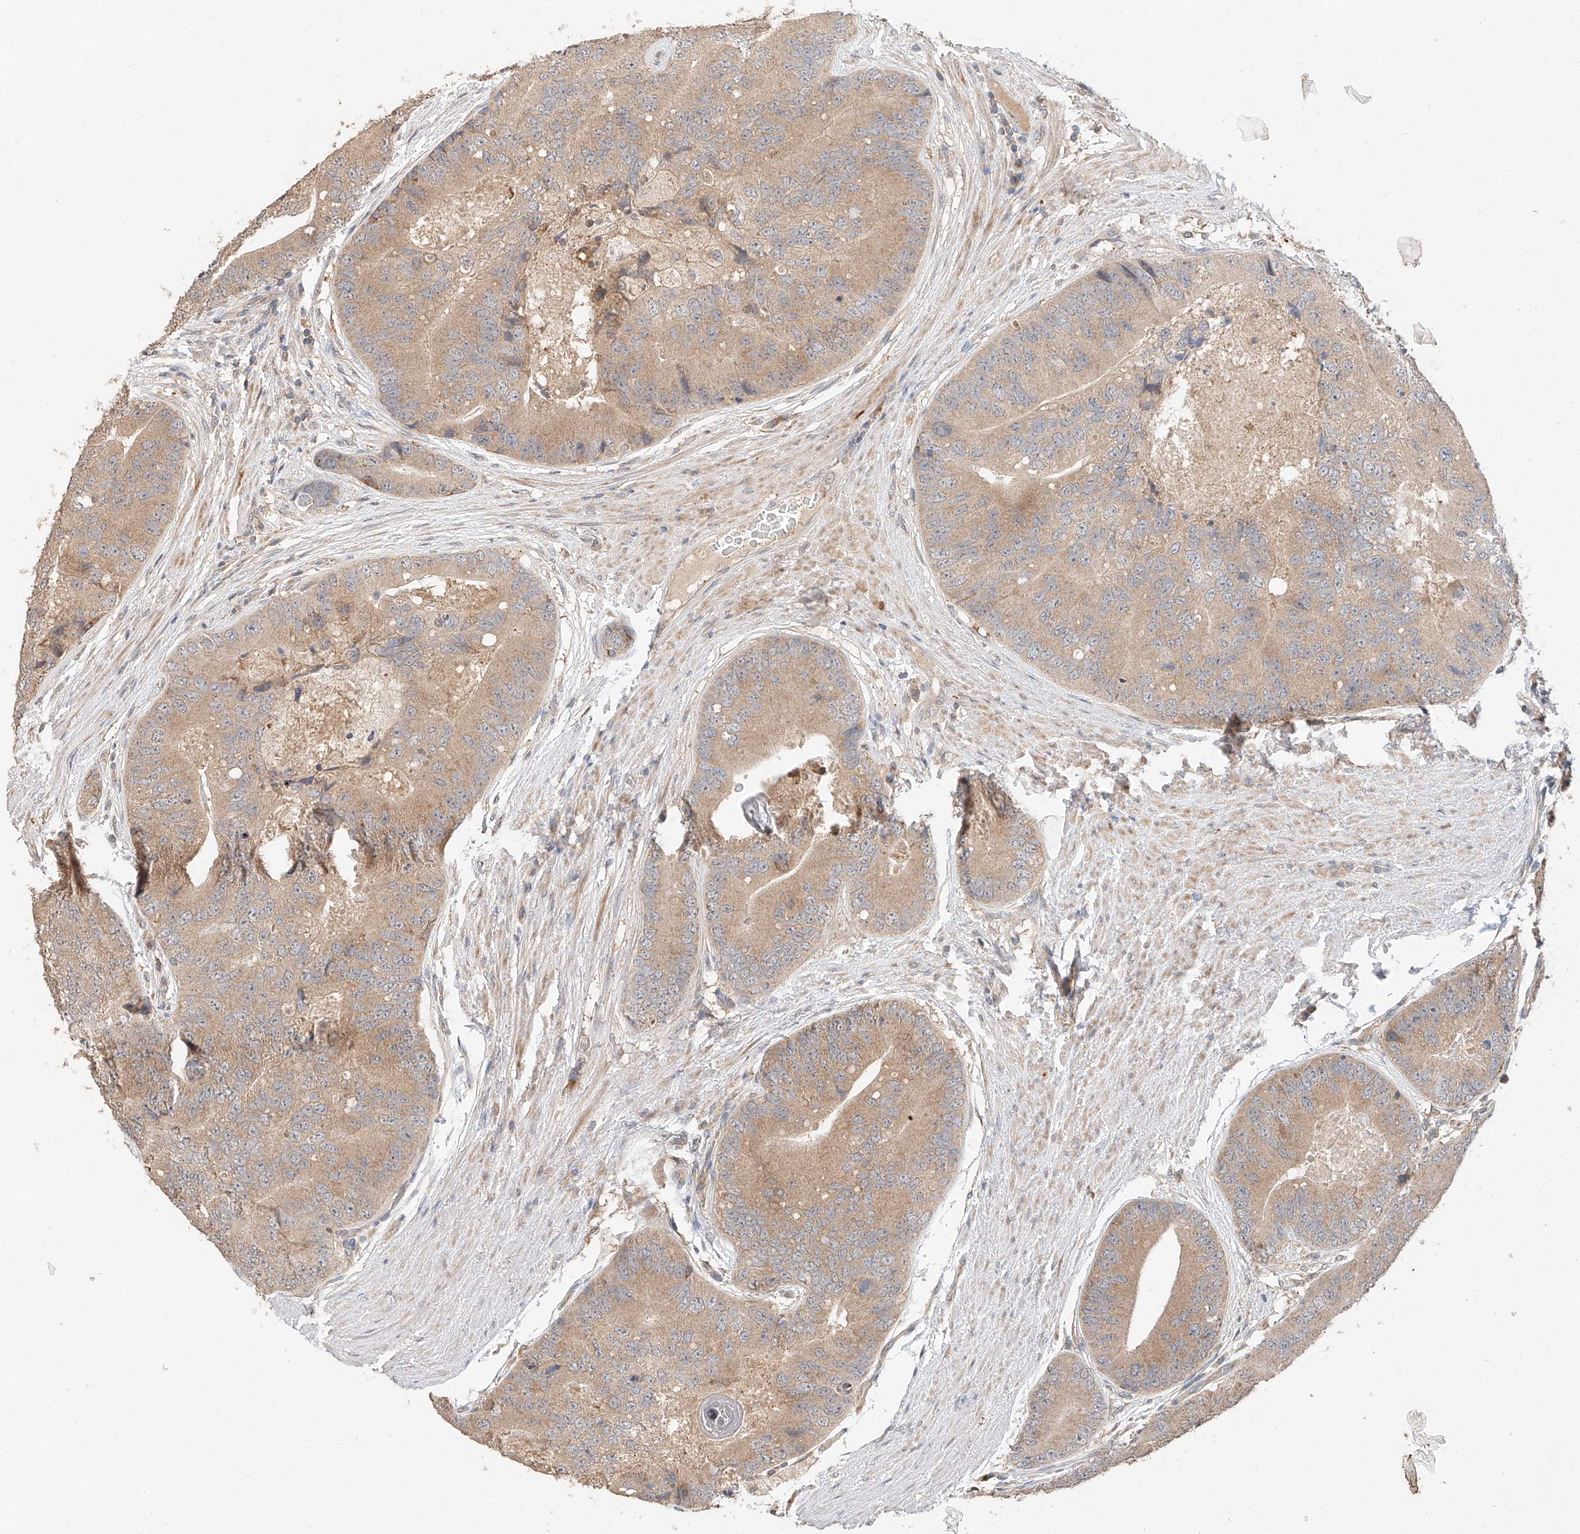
{"staining": {"intensity": "moderate", "quantity": ">75%", "location": "cytoplasmic/membranous"}, "tissue": "prostate cancer", "cell_type": "Tumor cells", "image_type": "cancer", "snomed": [{"axis": "morphology", "description": "Adenocarcinoma, High grade"}, {"axis": "topography", "description": "Prostate"}], "caption": "Immunohistochemistry image of human prostate cancer (high-grade adenocarcinoma) stained for a protein (brown), which demonstrates medium levels of moderate cytoplasmic/membranous expression in approximately >75% of tumor cells.", "gene": "XPNPEP1", "patient": {"sex": "male", "age": 70}}